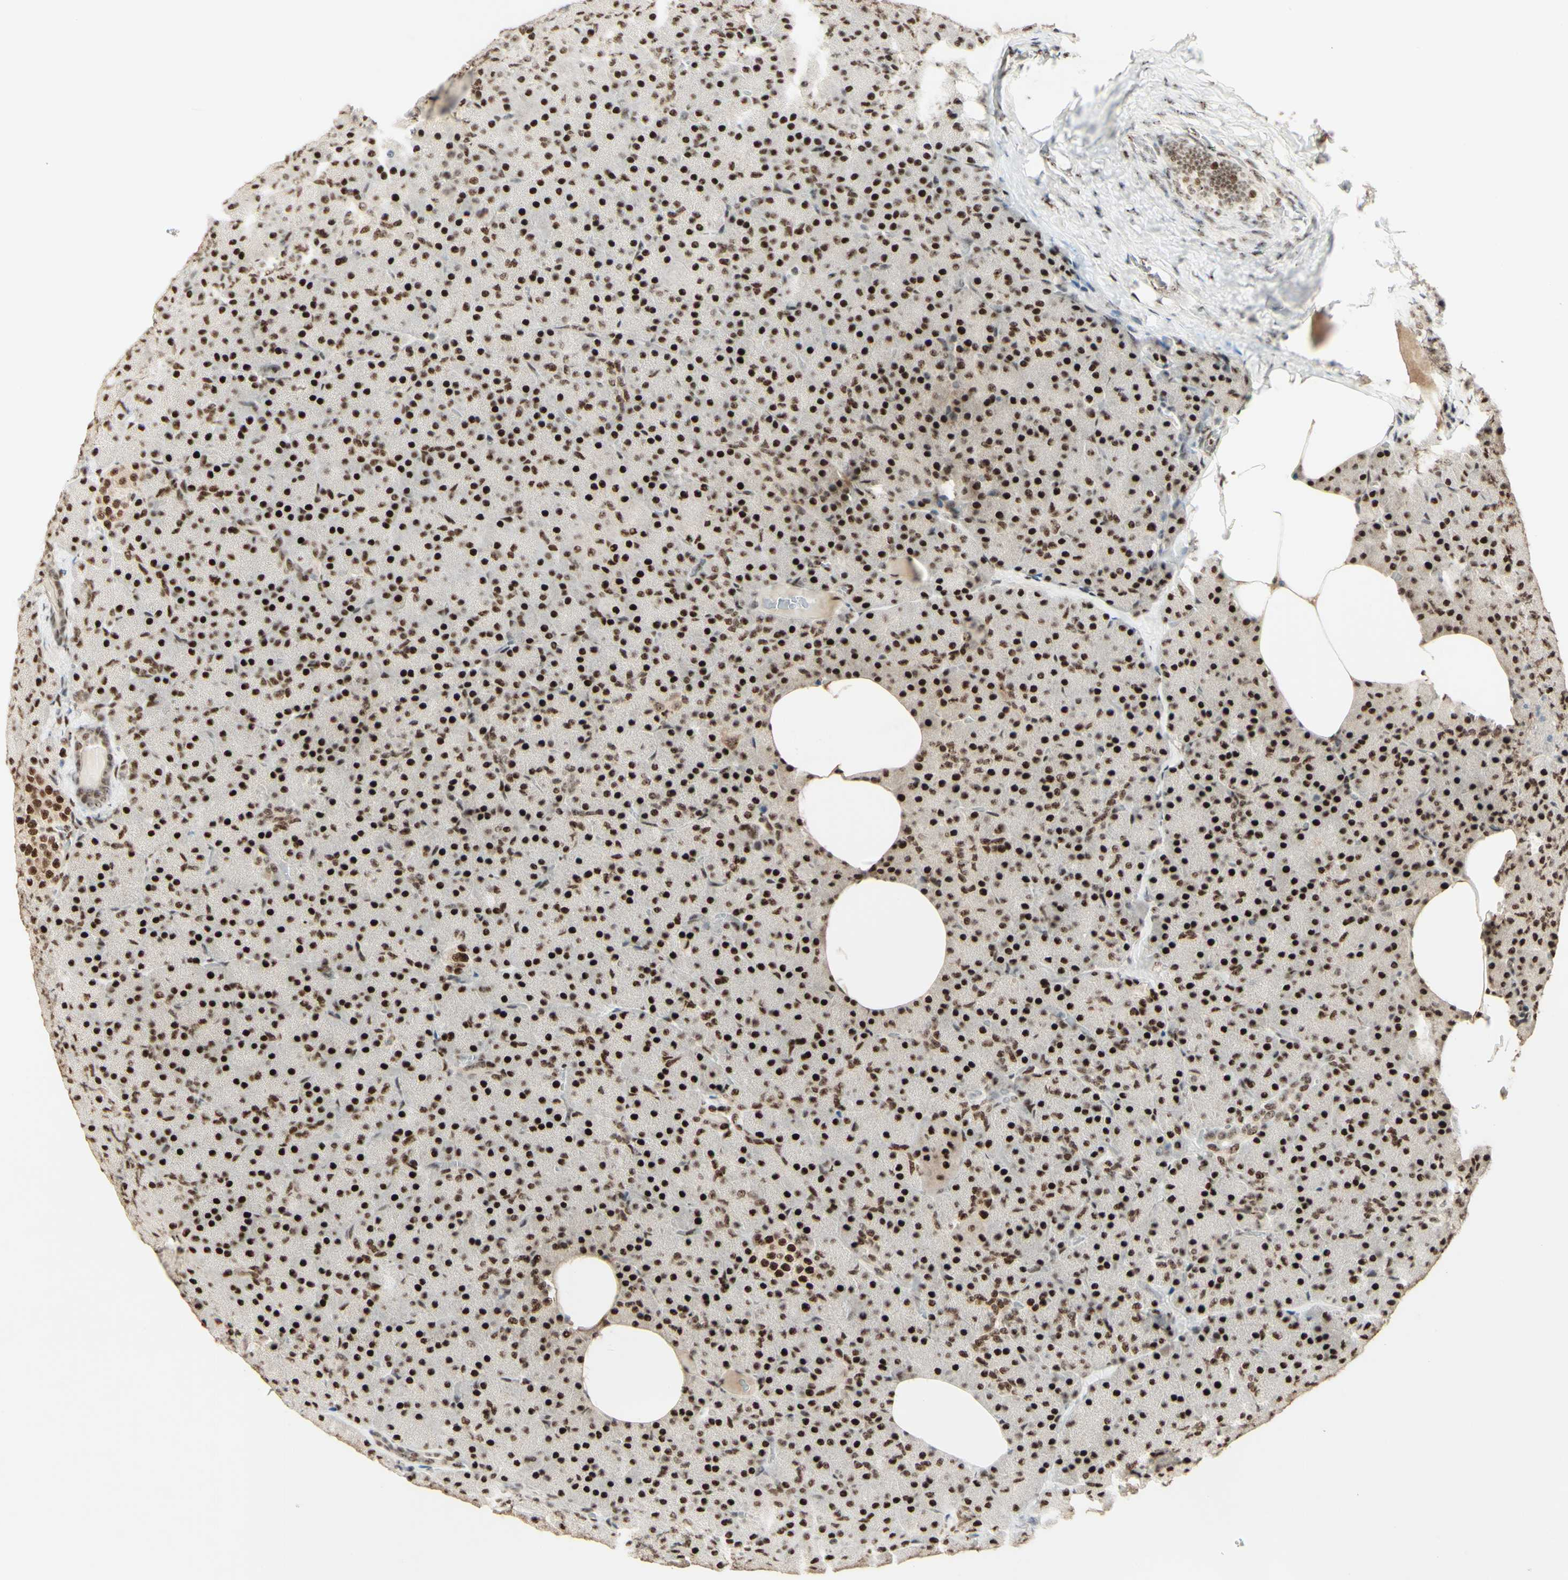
{"staining": {"intensity": "strong", "quantity": ">75%", "location": "nuclear"}, "tissue": "pancreas", "cell_type": "Exocrine glandular cells", "image_type": "normal", "snomed": [{"axis": "morphology", "description": "Normal tissue, NOS"}, {"axis": "topography", "description": "Pancreas"}], "caption": "High-magnification brightfield microscopy of unremarkable pancreas stained with DAB (3,3'-diaminobenzidine) (brown) and counterstained with hematoxylin (blue). exocrine glandular cells exhibit strong nuclear expression is present in approximately>75% of cells.", "gene": "DHX9", "patient": {"sex": "female", "age": 35}}